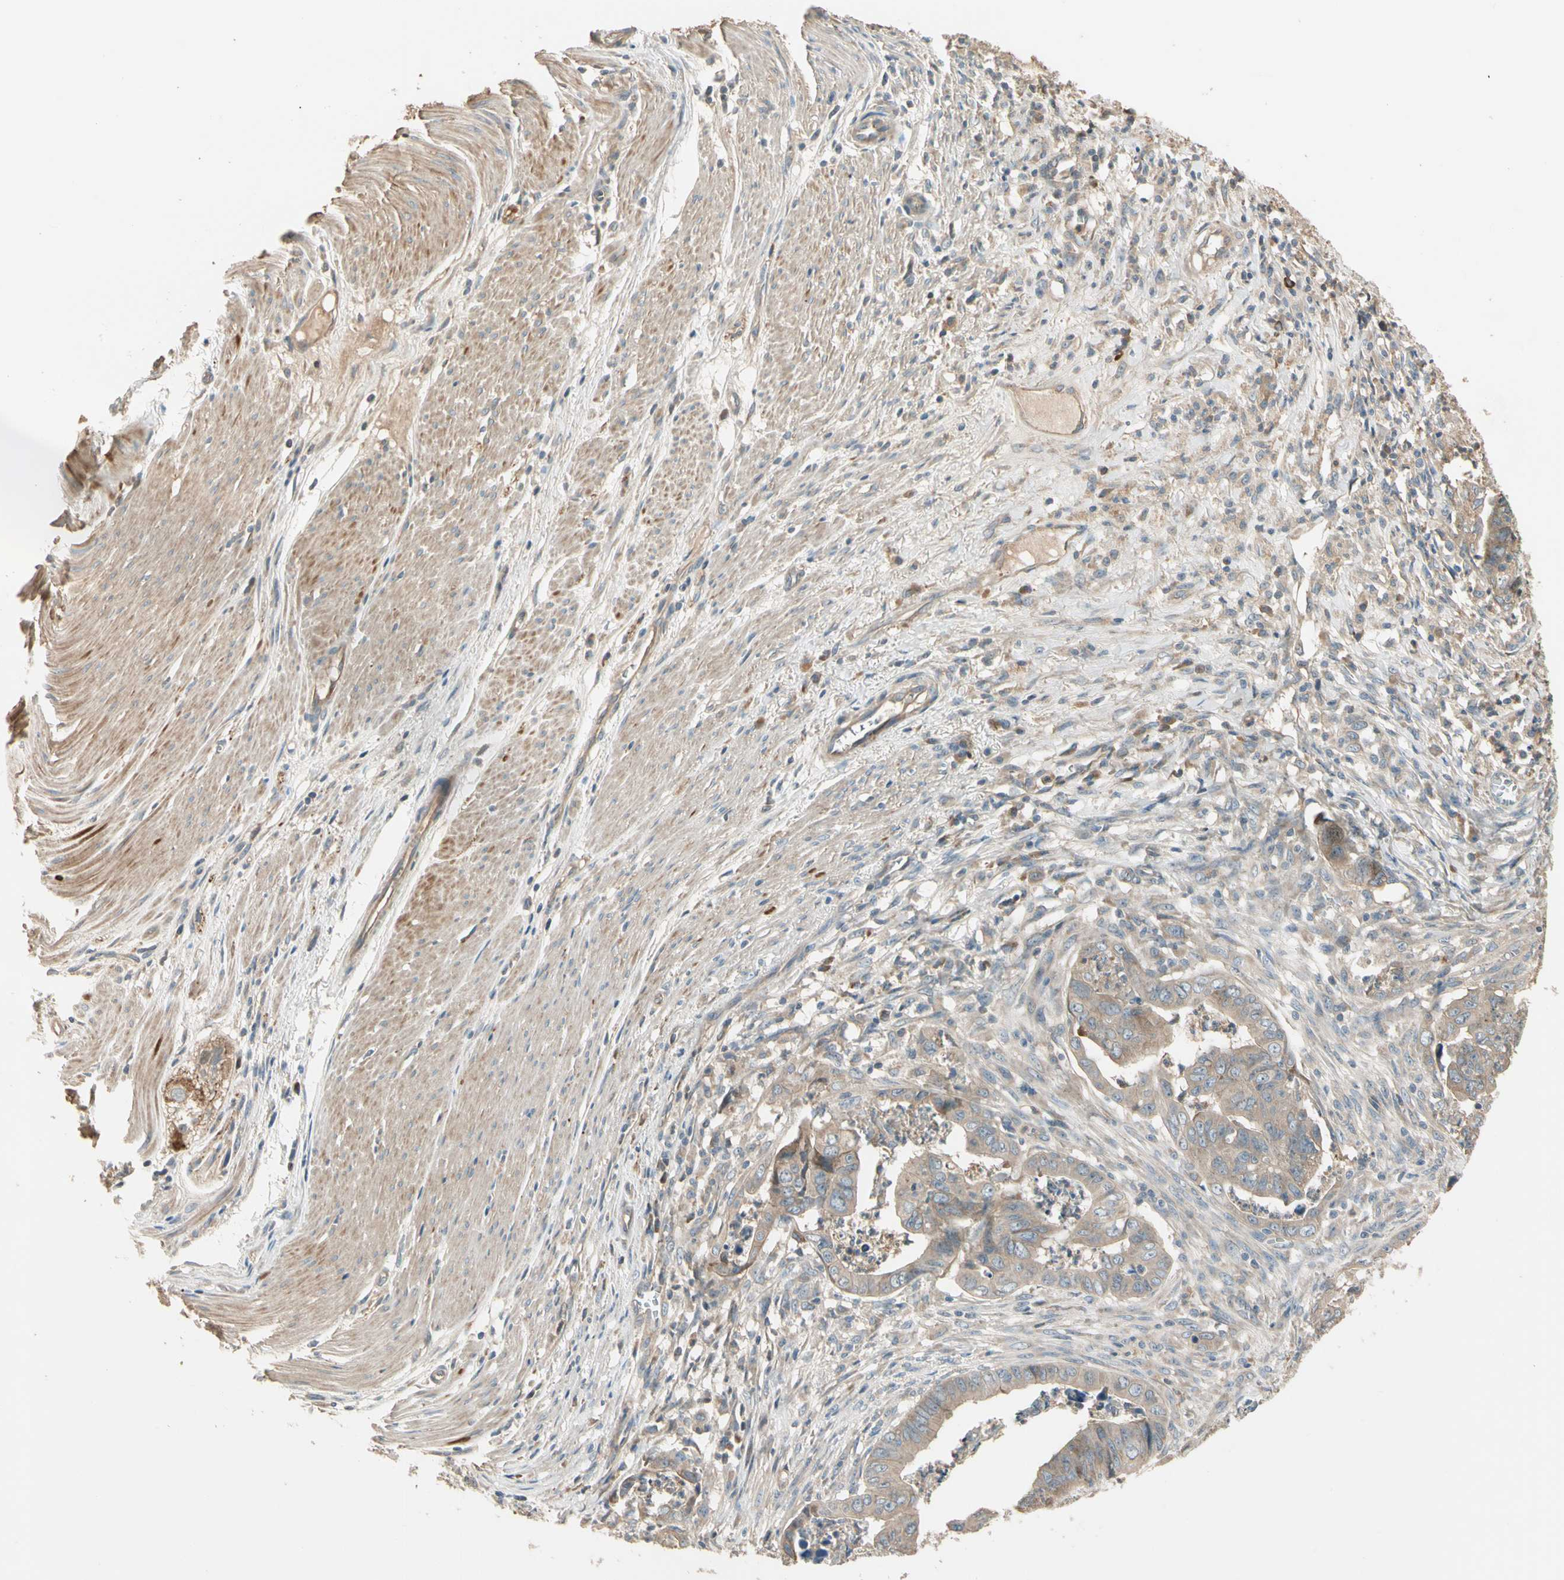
{"staining": {"intensity": "weak", "quantity": ">75%", "location": "cytoplasmic/membranous"}, "tissue": "stomach cancer", "cell_type": "Tumor cells", "image_type": "cancer", "snomed": [{"axis": "morphology", "description": "Adenocarcinoma, NOS"}, {"axis": "topography", "description": "Stomach, lower"}], "caption": "This is an image of immunohistochemistry staining of stomach adenocarcinoma, which shows weak staining in the cytoplasmic/membranous of tumor cells.", "gene": "TNFRSF21", "patient": {"sex": "male", "age": 77}}